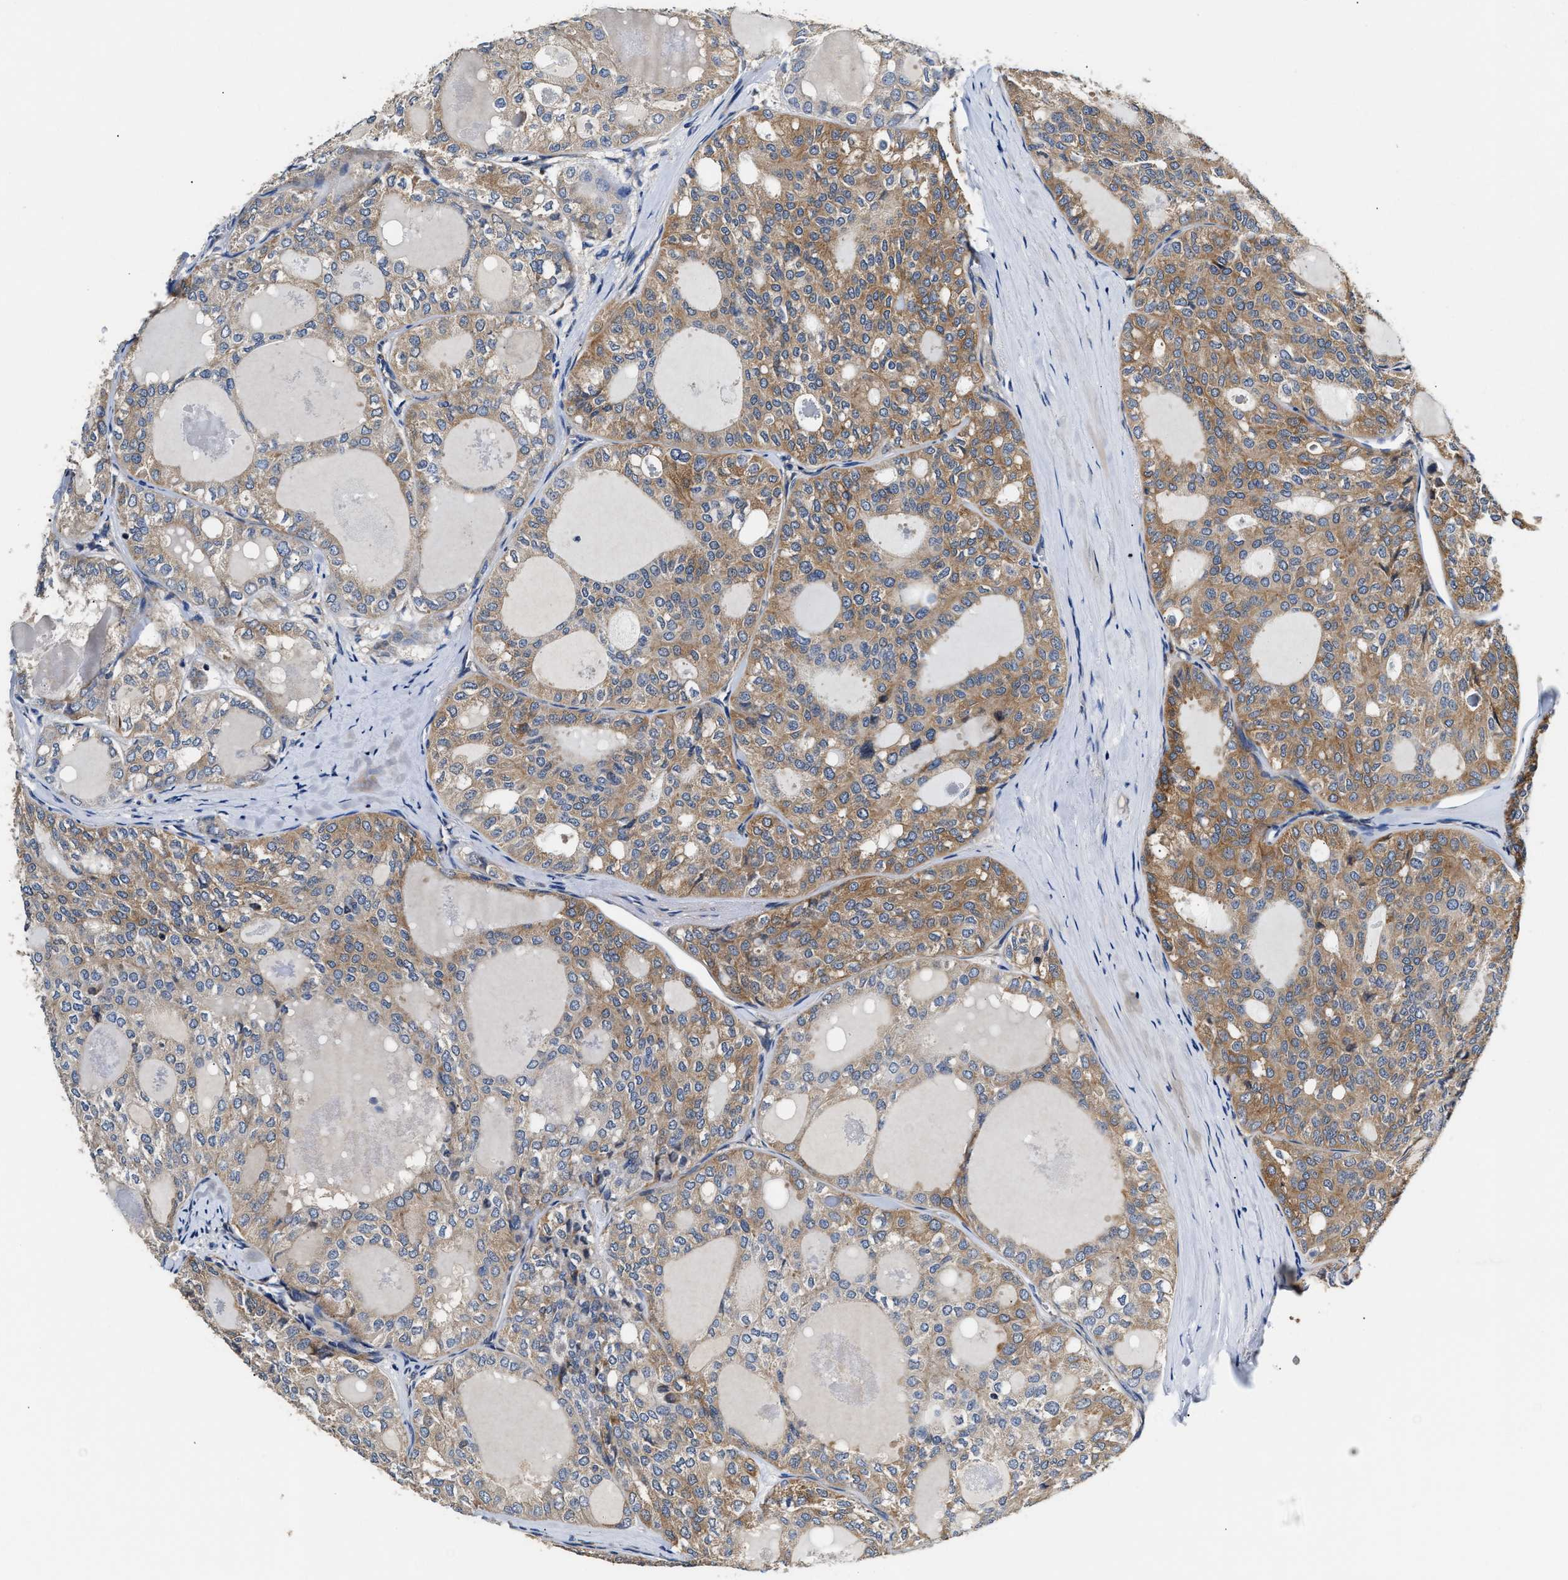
{"staining": {"intensity": "moderate", "quantity": "25%-75%", "location": "cytoplasmic/membranous"}, "tissue": "thyroid cancer", "cell_type": "Tumor cells", "image_type": "cancer", "snomed": [{"axis": "morphology", "description": "Follicular adenoma carcinoma, NOS"}, {"axis": "topography", "description": "Thyroid gland"}], "caption": "Immunohistochemical staining of thyroid follicular adenoma carcinoma reveals moderate cytoplasmic/membranous protein positivity in about 25%-75% of tumor cells.", "gene": "TEX2", "patient": {"sex": "male", "age": 75}}